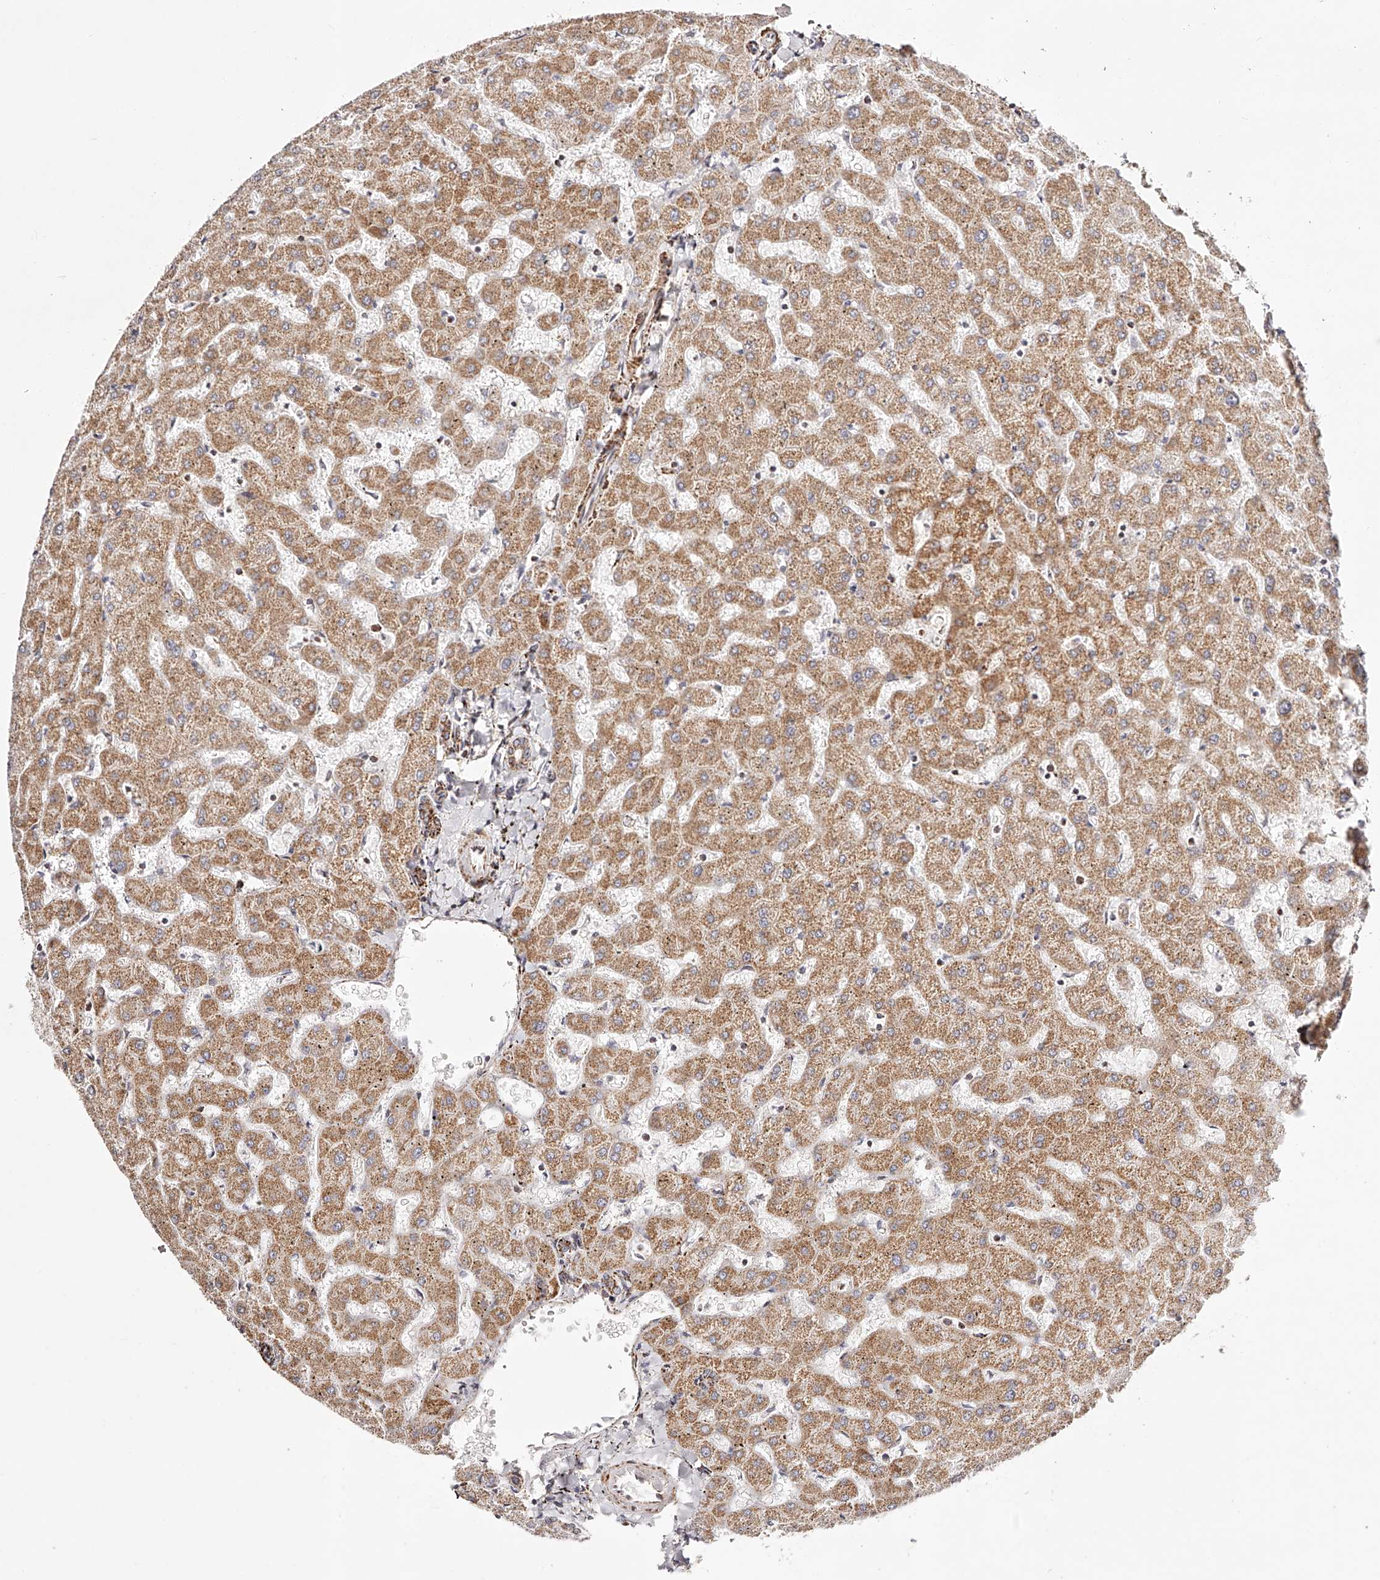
{"staining": {"intensity": "moderate", "quantity": ">75%", "location": "cytoplasmic/membranous"}, "tissue": "liver", "cell_type": "Cholangiocytes", "image_type": "normal", "snomed": [{"axis": "morphology", "description": "Normal tissue, NOS"}, {"axis": "topography", "description": "Liver"}], "caption": "This photomicrograph displays benign liver stained with immunohistochemistry to label a protein in brown. The cytoplasmic/membranous of cholangiocytes show moderate positivity for the protein. Nuclei are counter-stained blue.", "gene": "NDUFV3", "patient": {"sex": "female", "age": 63}}